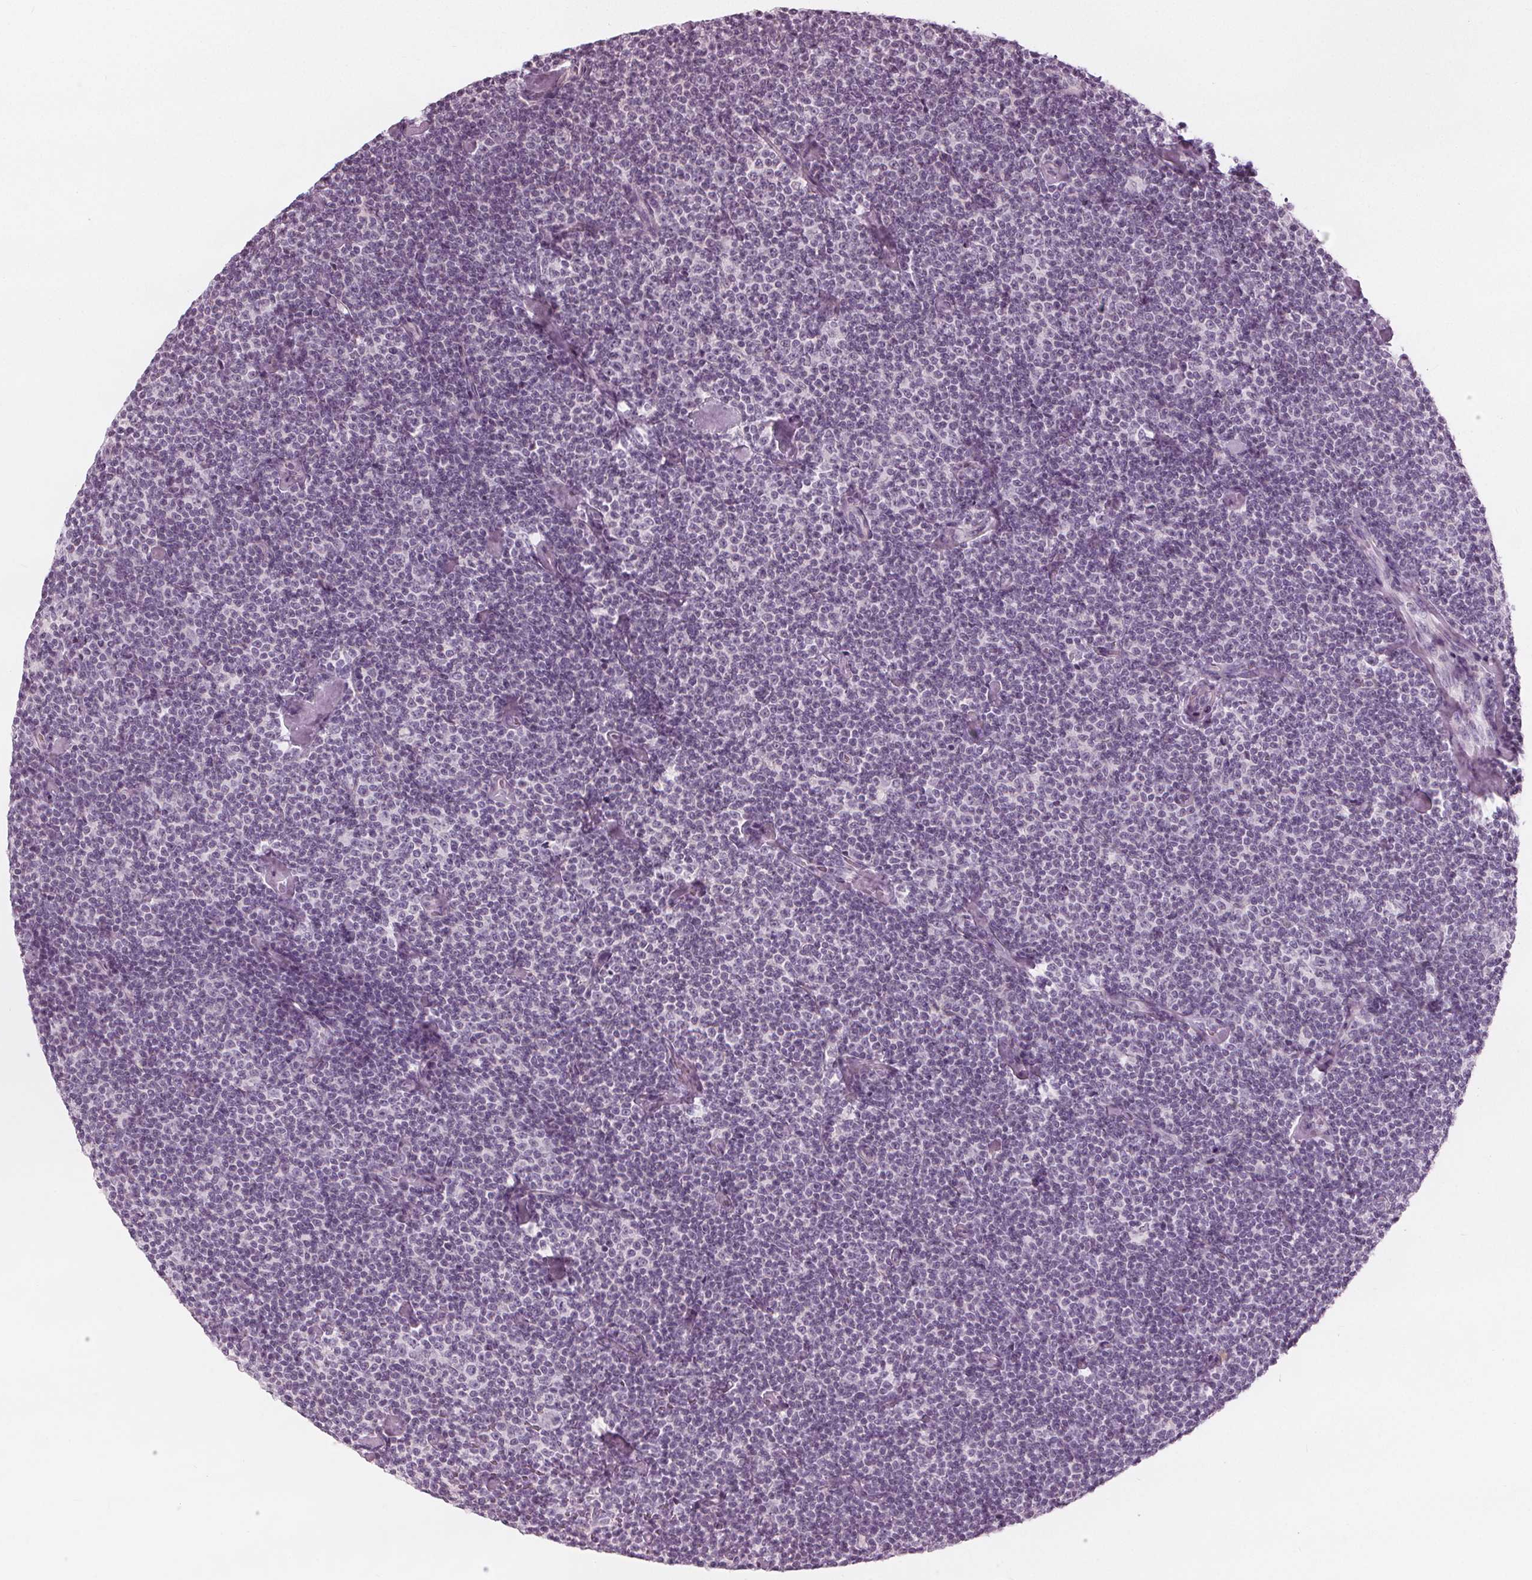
{"staining": {"intensity": "negative", "quantity": "none", "location": "none"}, "tissue": "lymphoma", "cell_type": "Tumor cells", "image_type": "cancer", "snomed": [{"axis": "morphology", "description": "Malignant lymphoma, non-Hodgkin's type, Low grade"}, {"axis": "topography", "description": "Lymph node"}], "caption": "This image is of lymphoma stained with immunohistochemistry to label a protein in brown with the nuclei are counter-stained blue. There is no expression in tumor cells. The staining was performed using DAB (3,3'-diaminobenzidine) to visualize the protein expression in brown, while the nuclei were stained in blue with hematoxylin (Magnification: 20x).", "gene": "BRSK1", "patient": {"sex": "male", "age": 81}}